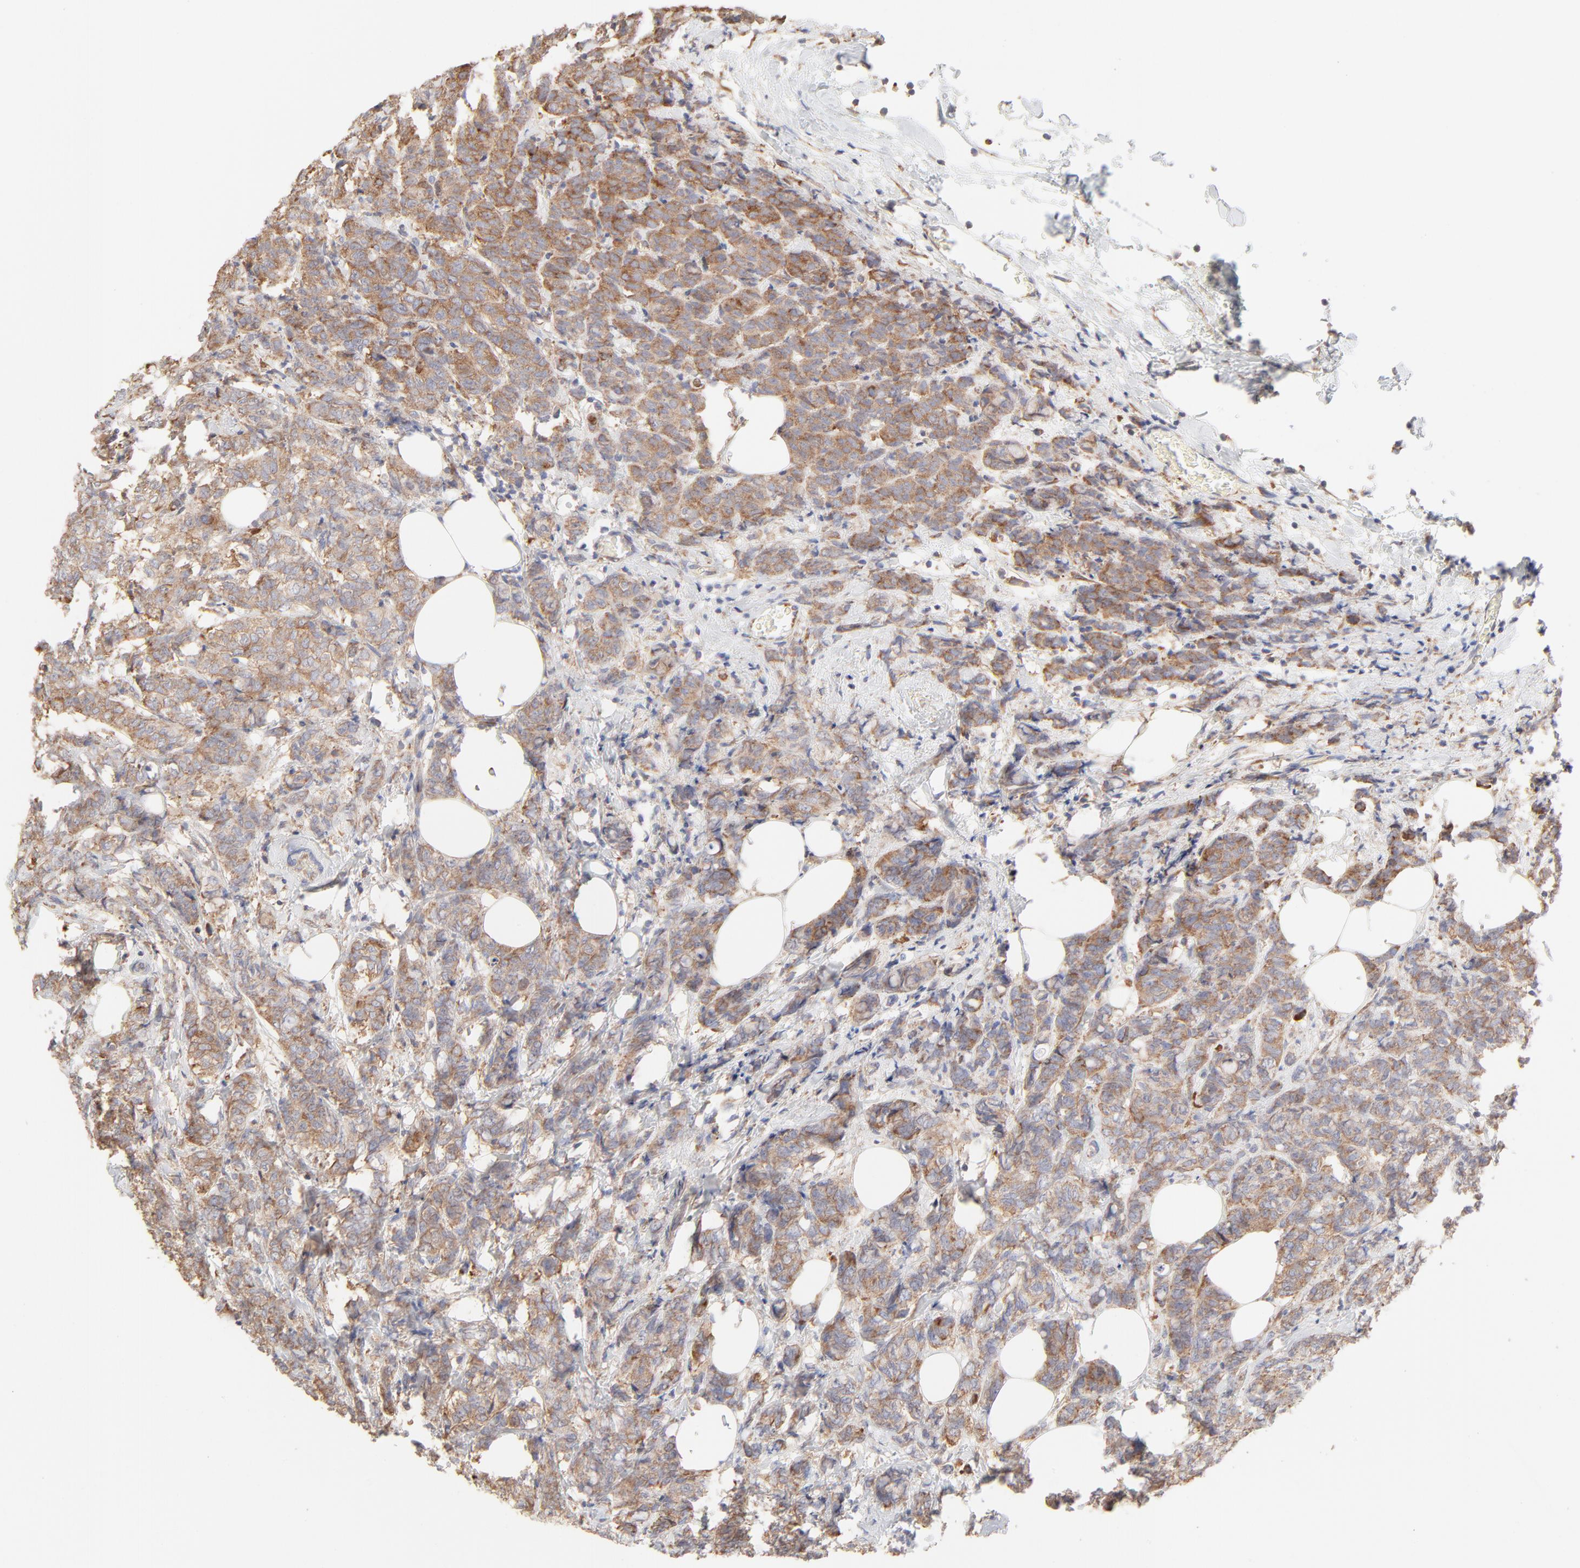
{"staining": {"intensity": "moderate", "quantity": ">75%", "location": "cytoplasmic/membranous"}, "tissue": "breast cancer", "cell_type": "Tumor cells", "image_type": "cancer", "snomed": [{"axis": "morphology", "description": "Lobular carcinoma"}, {"axis": "topography", "description": "Breast"}], "caption": "Breast lobular carcinoma stained with immunohistochemistry (IHC) shows moderate cytoplasmic/membranous positivity in about >75% of tumor cells.", "gene": "RPS21", "patient": {"sex": "female", "age": 60}}